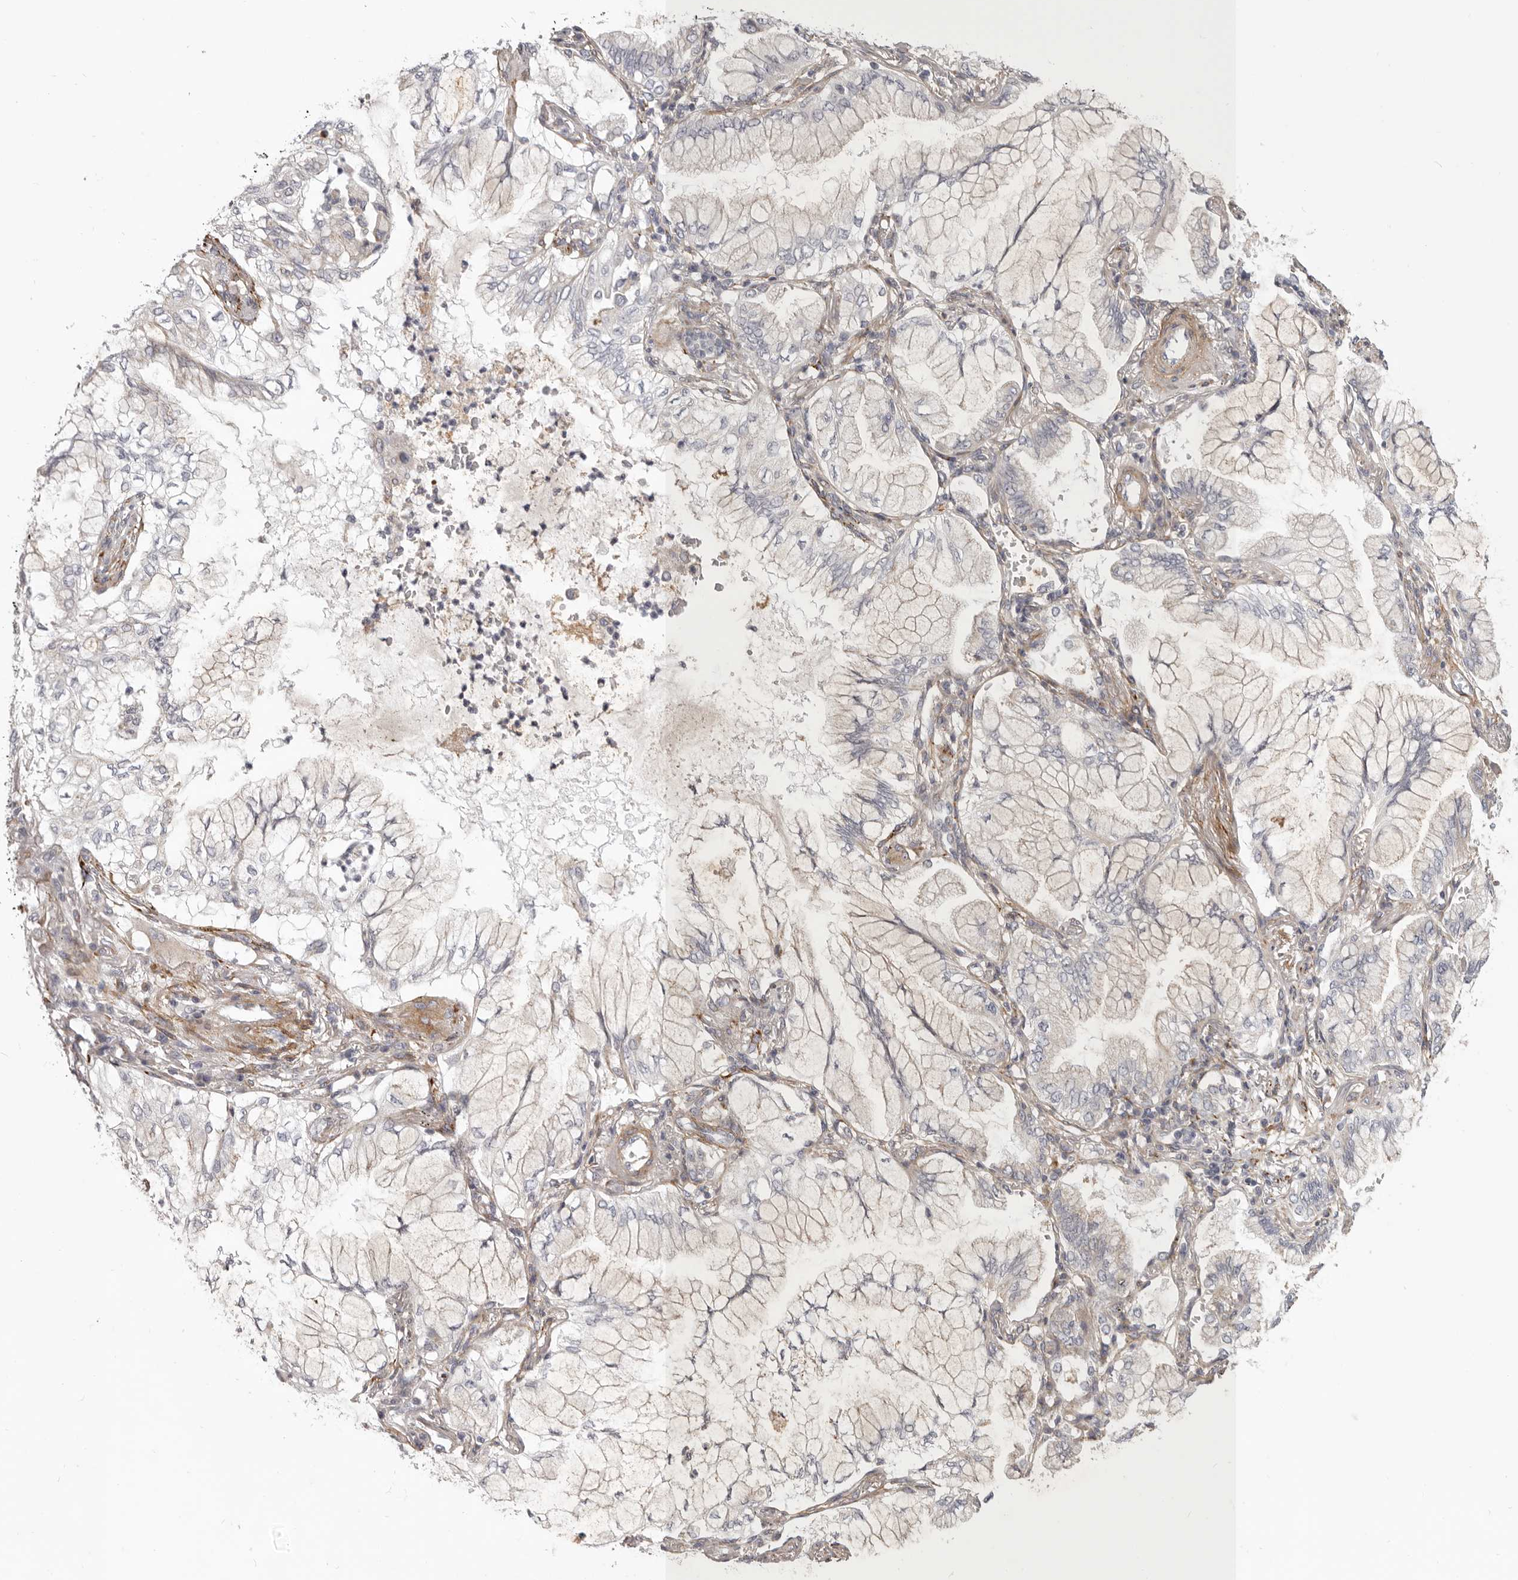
{"staining": {"intensity": "negative", "quantity": "none", "location": "none"}, "tissue": "lung cancer", "cell_type": "Tumor cells", "image_type": "cancer", "snomed": [{"axis": "morphology", "description": "Adenocarcinoma, NOS"}, {"axis": "topography", "description": "Lung"}], "caption": "A micrograph of adenocarcinoma (lung) stained for a protein exhibits no brown staining in tumor cells.", "gene": "MRPS10", "patient": {"sex": "female", "age": 70}}